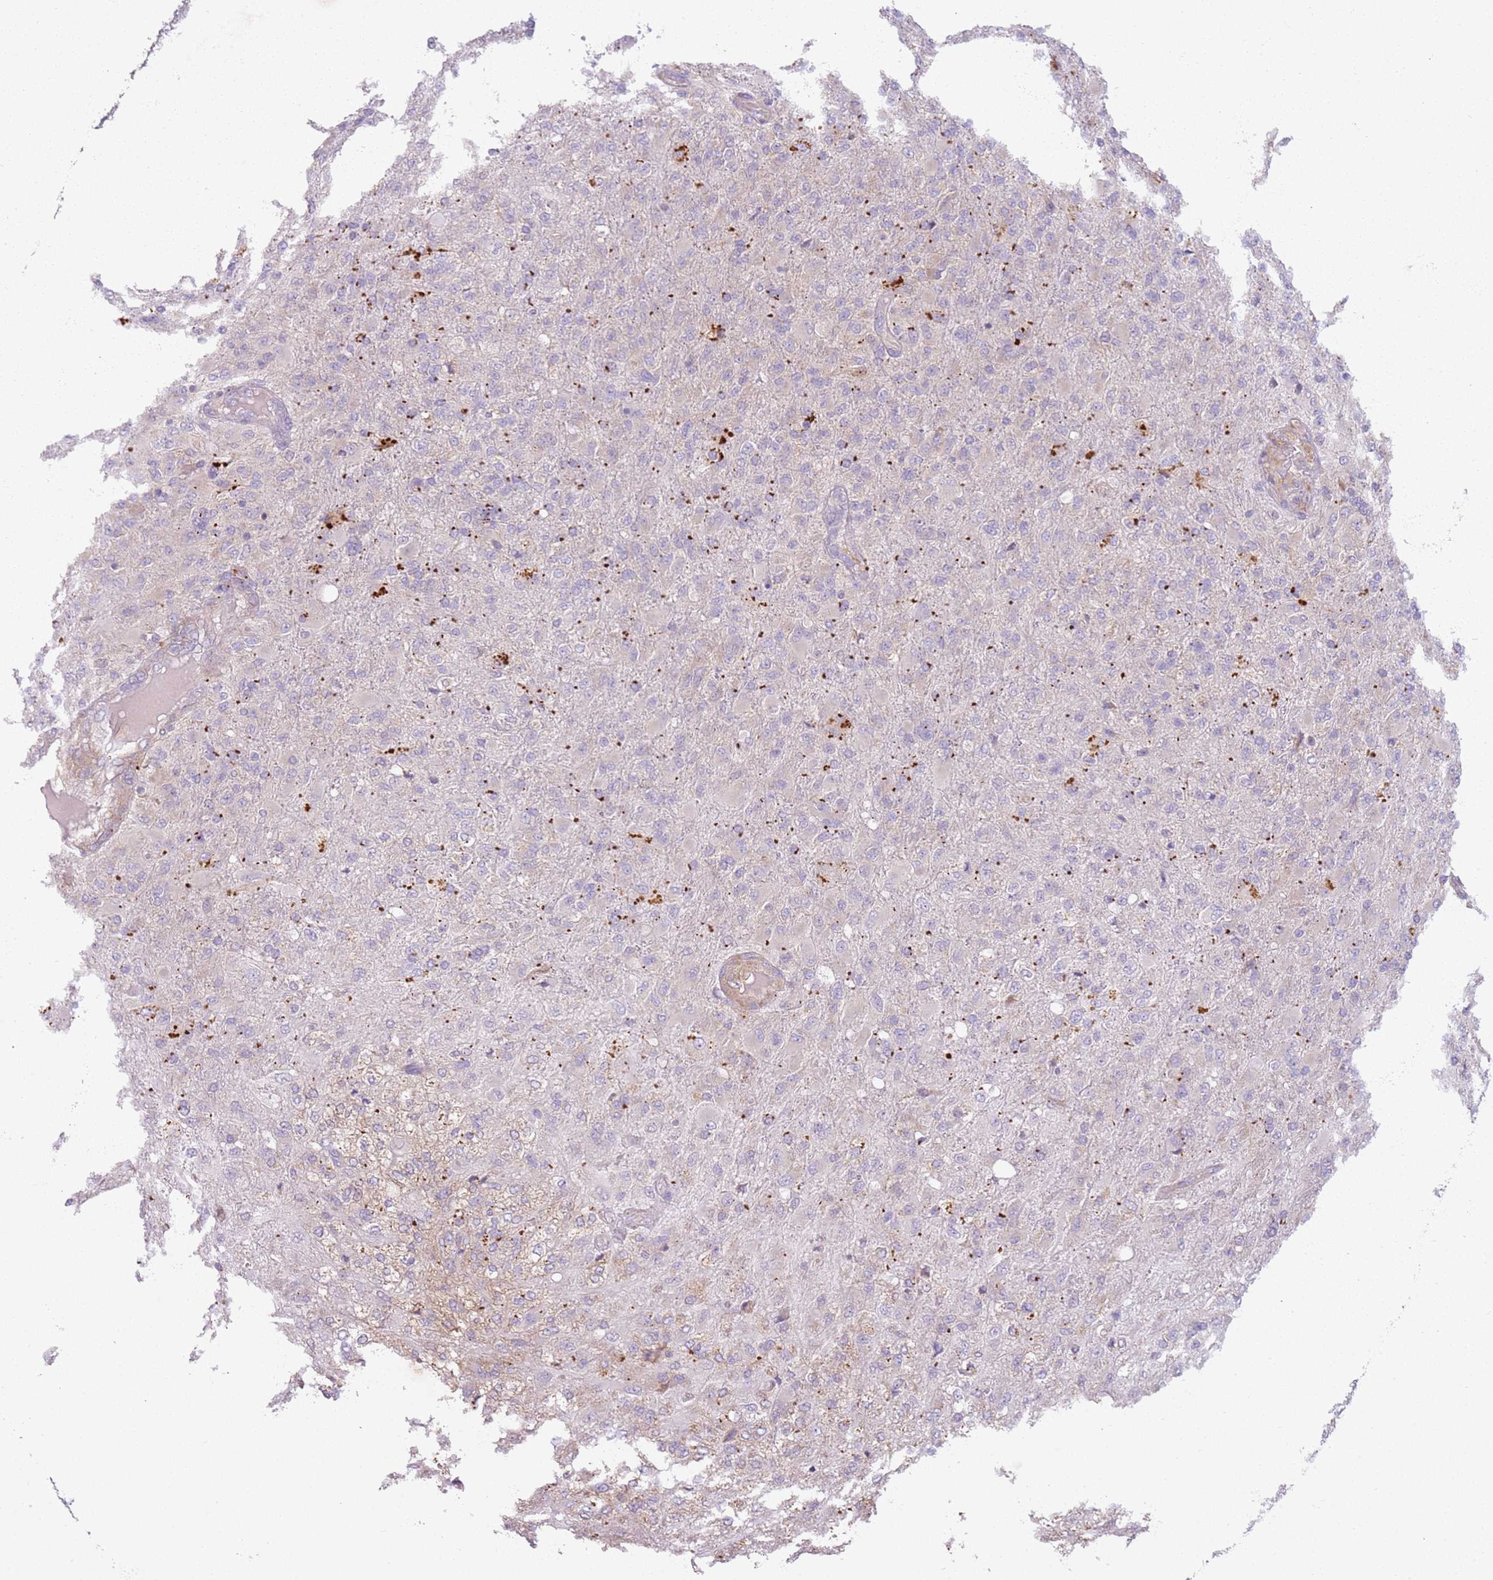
{"staining": {"intensity": "negative", "quantity": "none", "location": "none"}, "tissue": "glioma", "cell_type": "Tumor cells", "image_type": "cancer", "snomed": [{"axis": "morphology", "description": "Glioma, malignant, Low grade"}, {"axis": "topography", "description": "Brain"}], "caption": "IHC of glioma displays no staining in tumor cells. (DAB (3,3'-diaminobenzidine) IHC, high magnification).", "gene": "RPS28", "patient": {"sex": "male", "age": 65}}